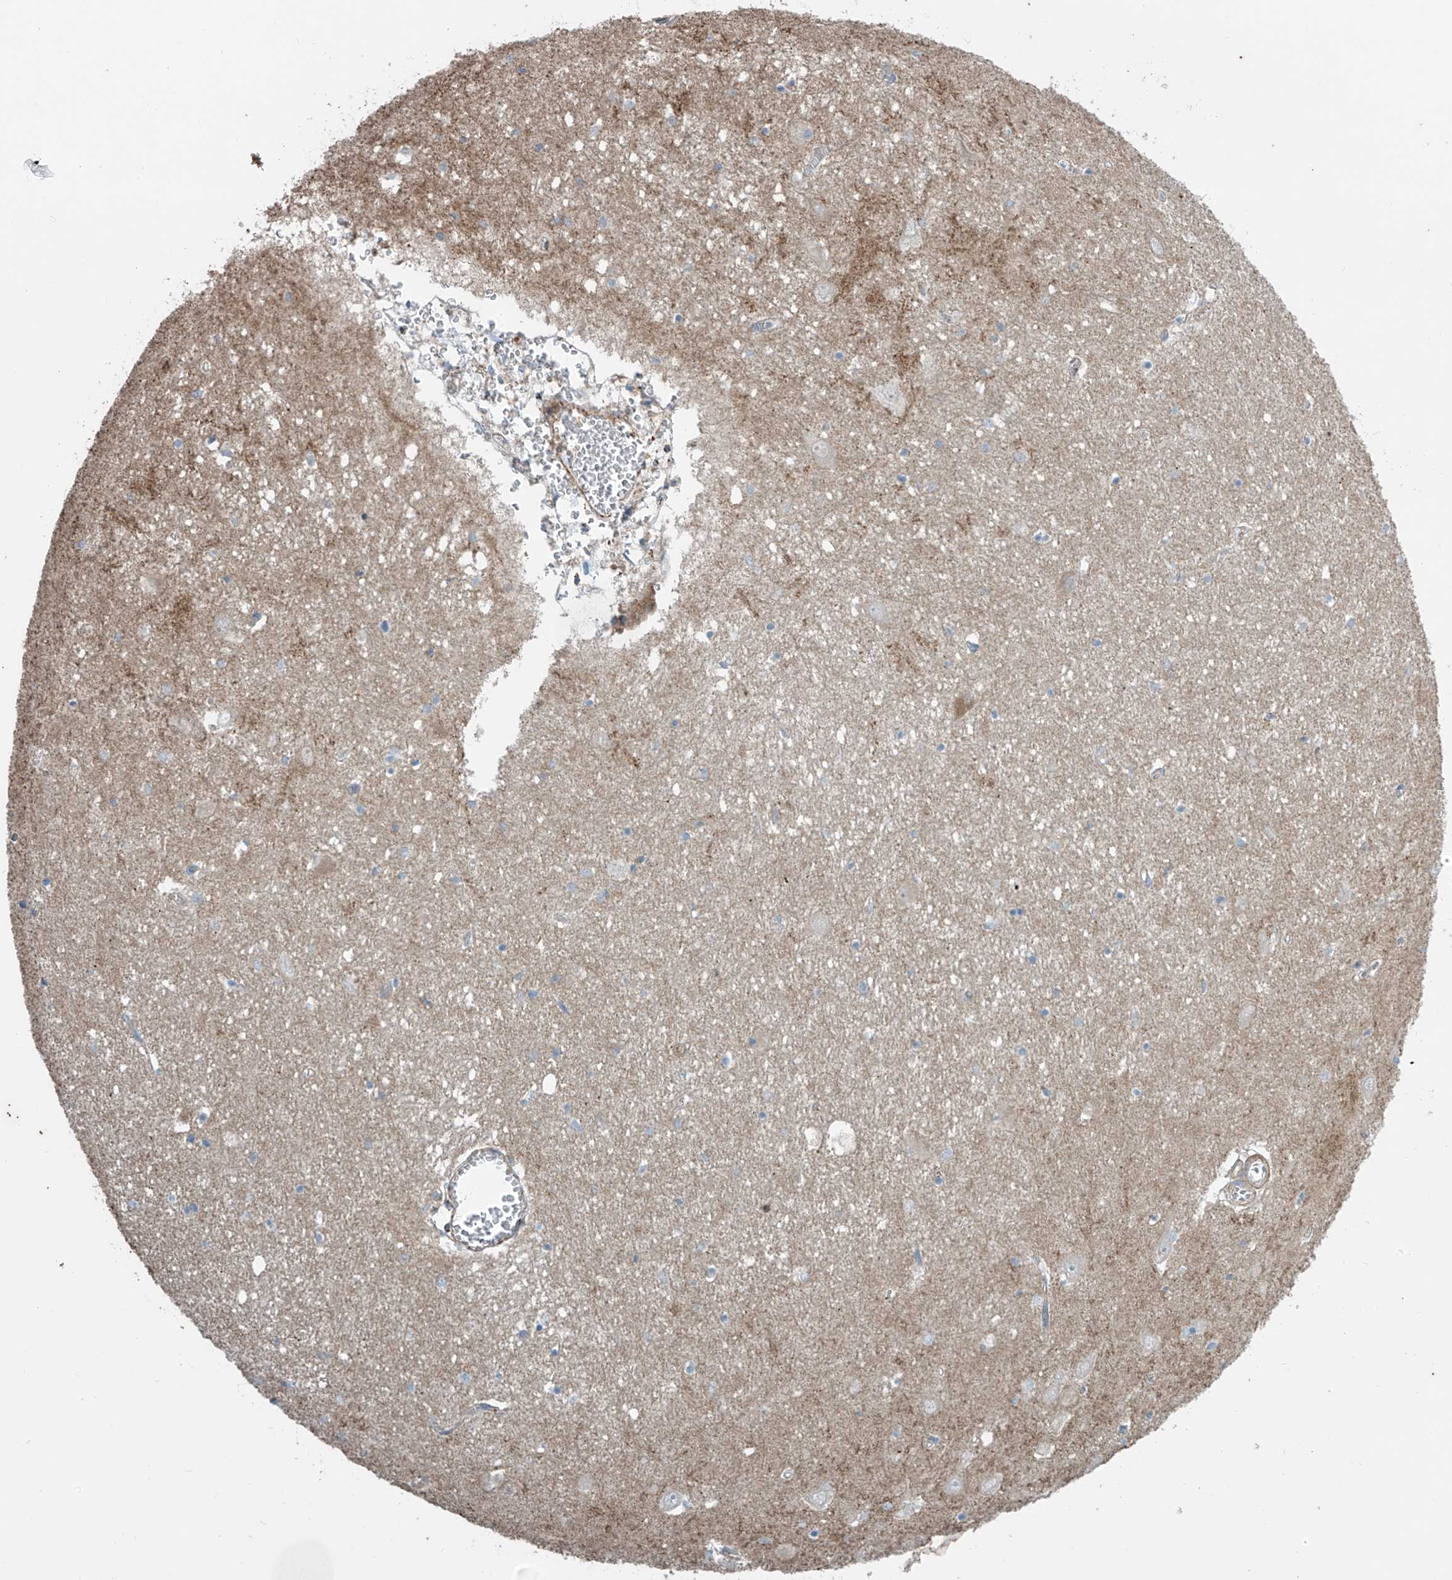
{"staining": {"intensity": "negative", "quantity": "none", "location": "none"}, "tissue": "hippocampus", "cell_type": "Glial cells", "image_type": "normal", "snomed": [{"axis": "morphology", "description": "Normal tissue, NOS"}, {"axis": "topography", "description": "Hippocampus"}], "caption": "Immunohistochemistry (IHC) micrograph of benign hippocampus stained for a protein (brown), which exhibits no positivity in glial cells.", "gene": "SLC1A5", "patient": {"sex": "female", "age": 64}}